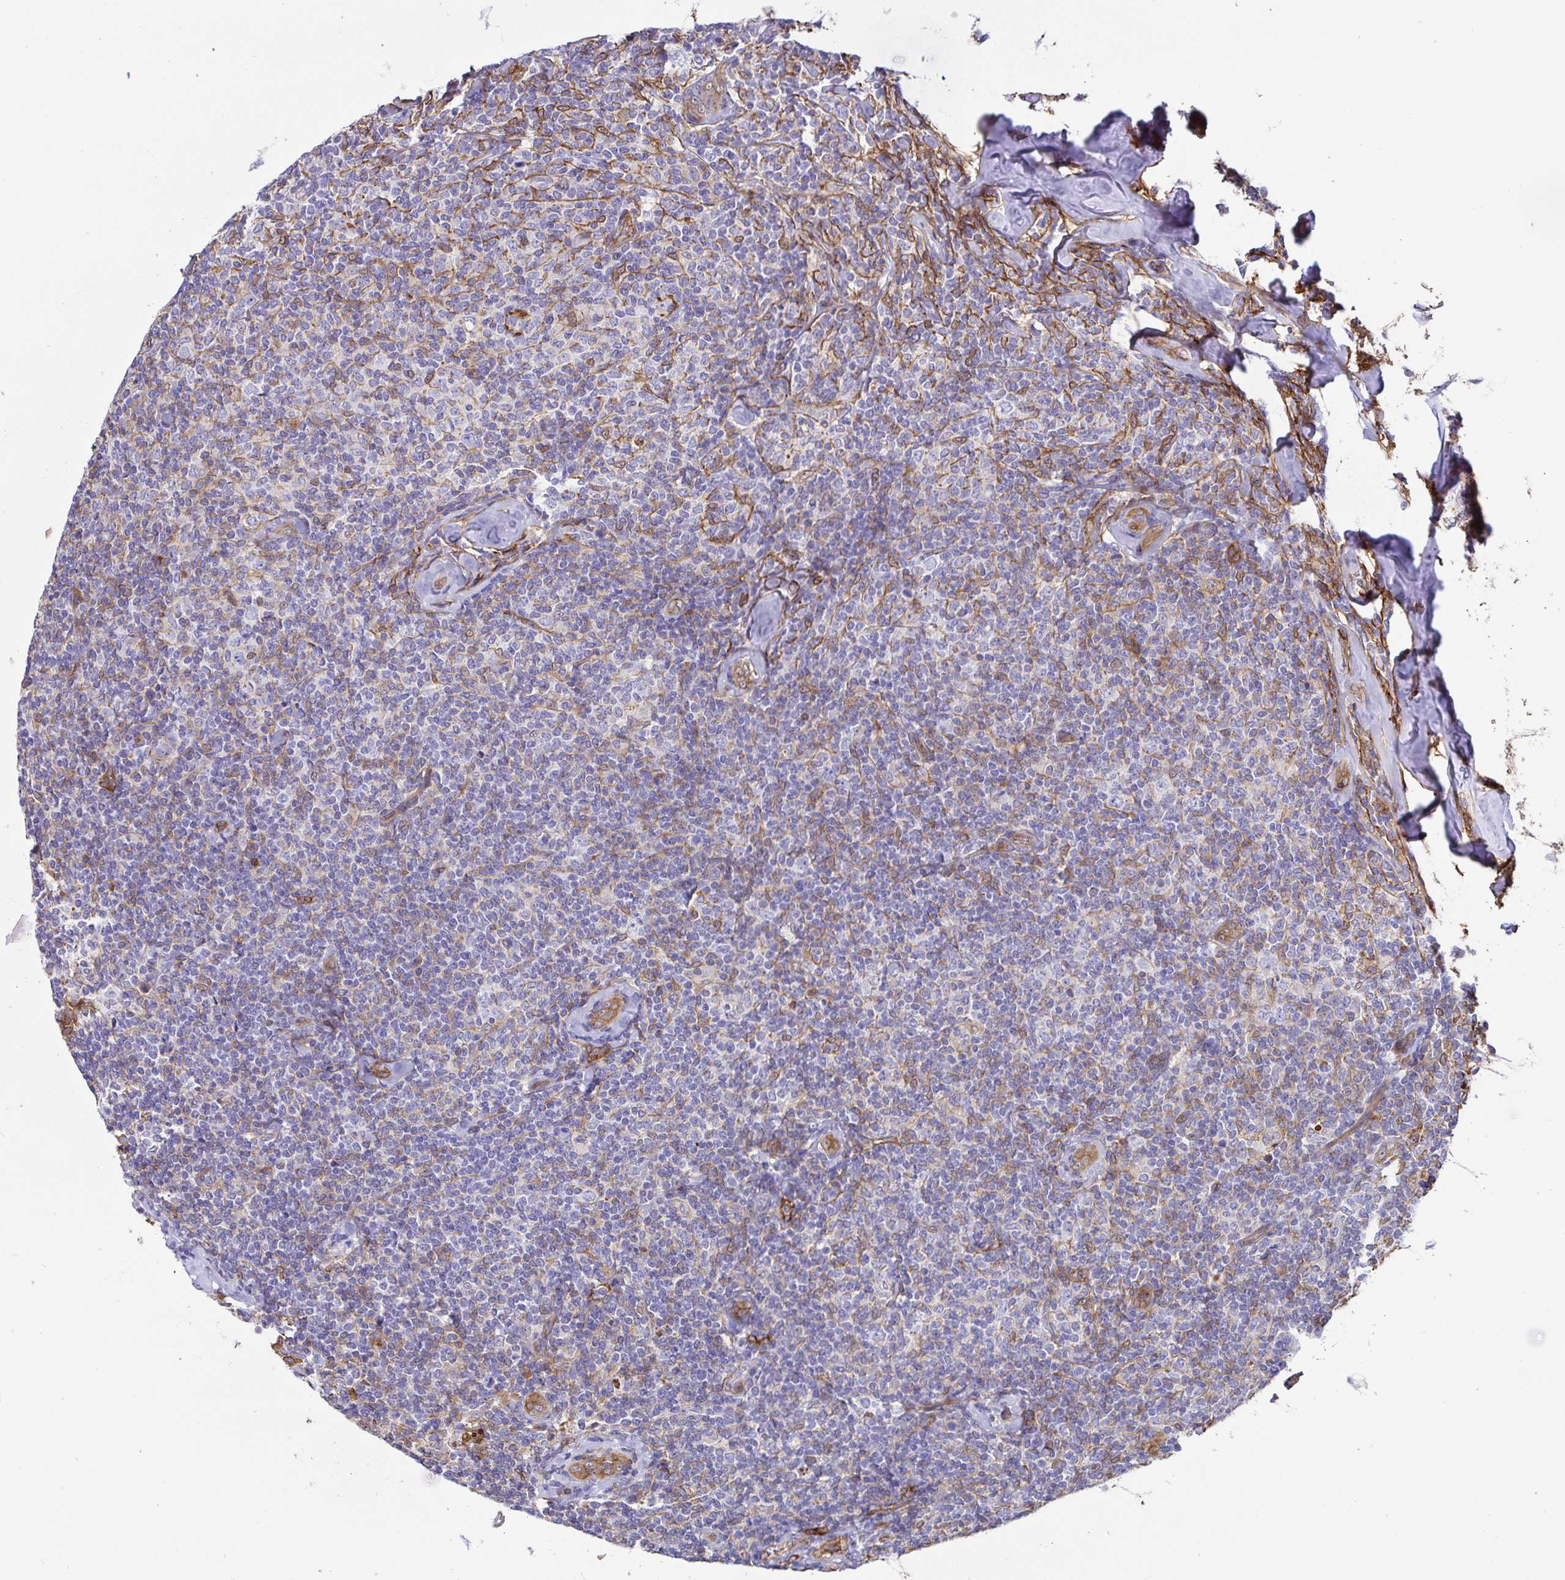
{"staining": {"intensity": "weak", "quantity": "<25%", "location": "cytoplasmic/membranous"}, "tissue": "lymphoma", "cell_type": "Tumor cells", "image_type": "cancer", "snomed": [{"axis": "morphology", "description": "Malignant lymphoma, non-Hodgkin's type, Low grade"}, {"axis": "topography", "description": "Lymph node"}], "caption": "High magnification brightfield microscopy of malignant lymphoma, non-Hodgkin's type (low-grade) stained with DAB (brown) and counterstained with hematoxylin (blue): tumor cells show no significant positivity.", "gene": "ANXA2", "patient": {"sex": "female", "age": 56}}